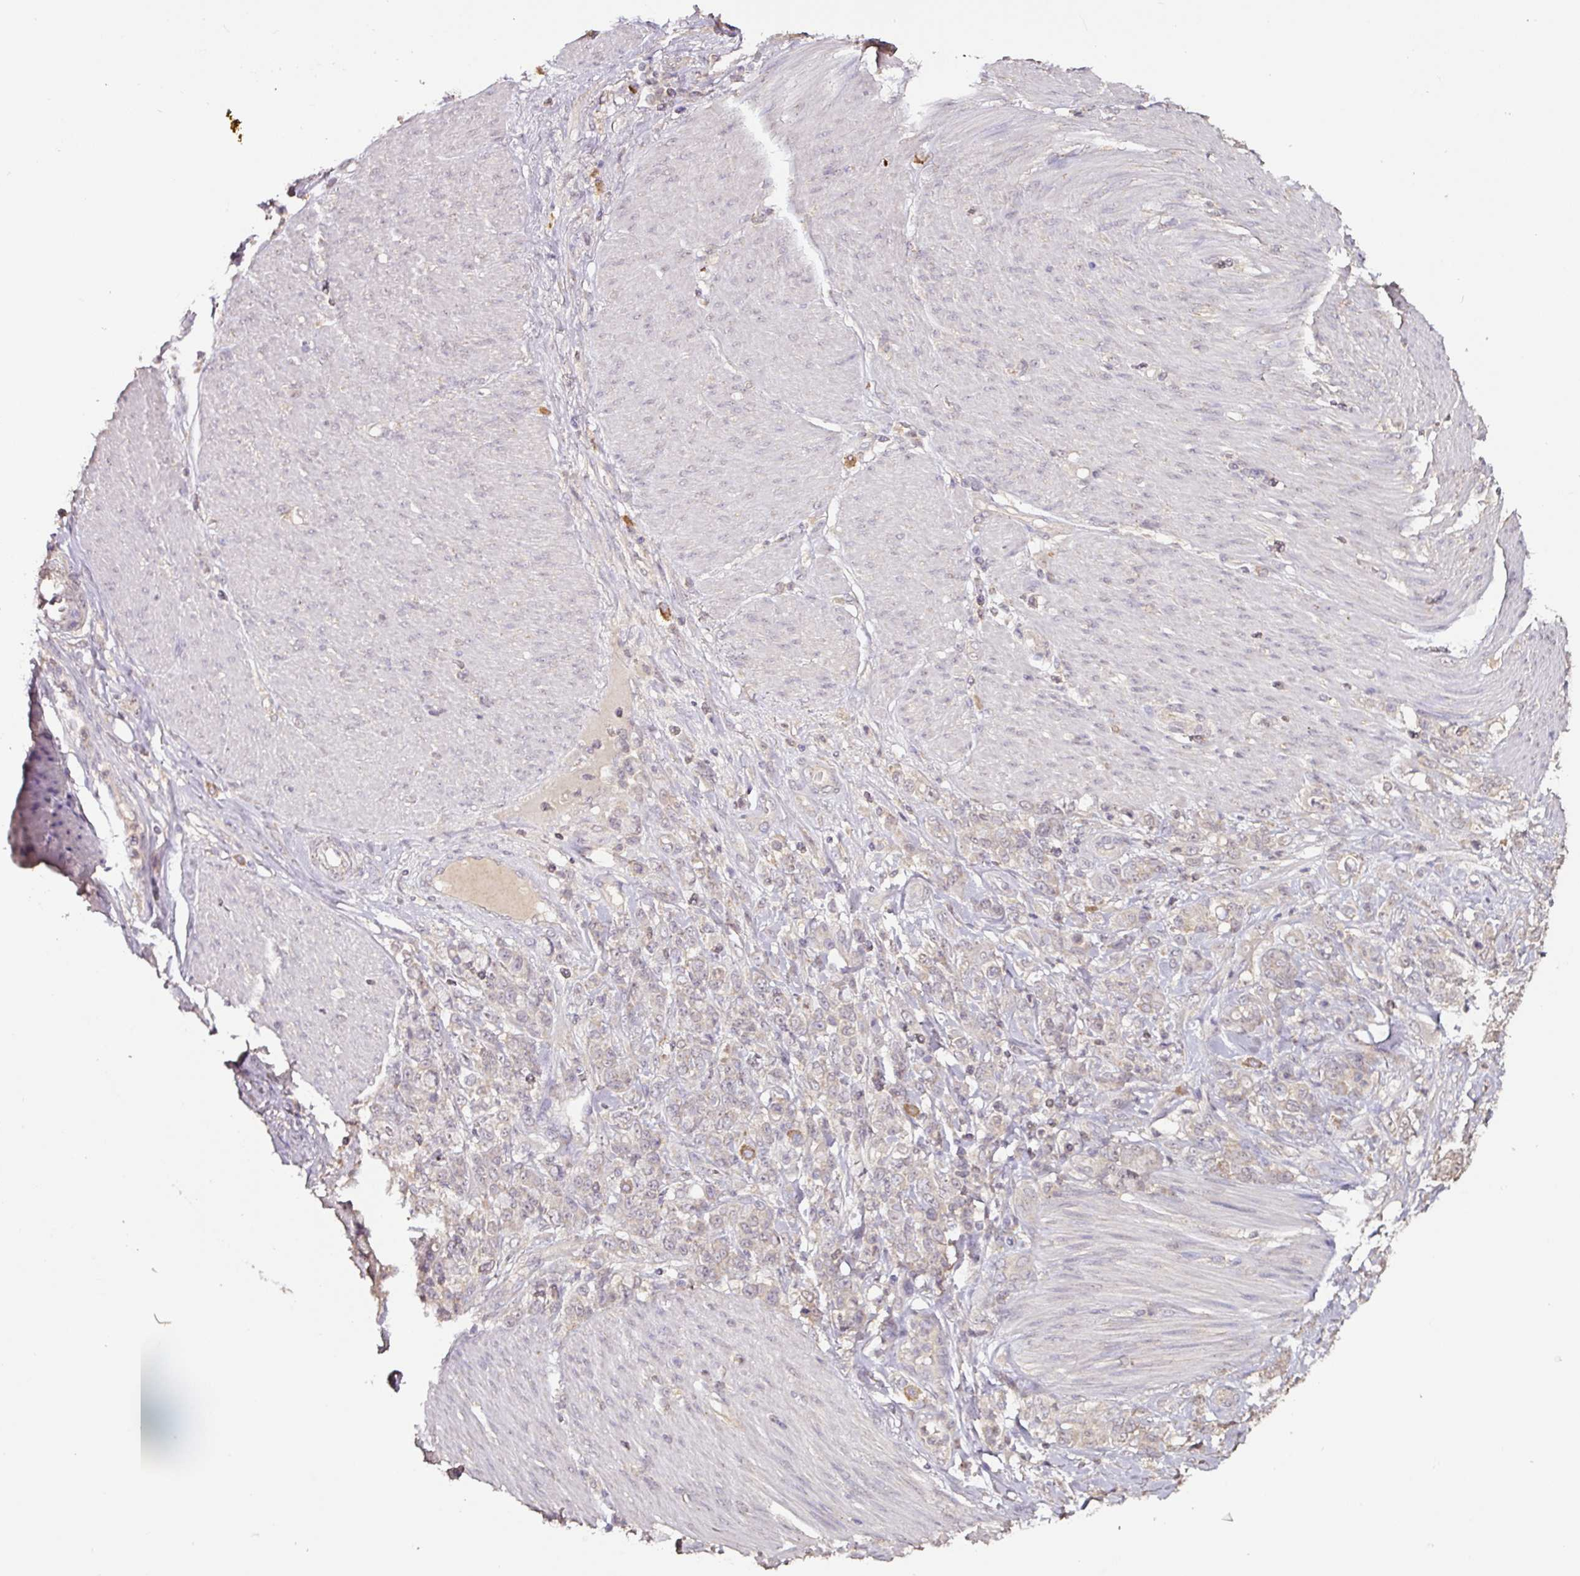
{"staining": {"intensity": "negative", "quantity": "none", "location": "none"}, "tissue": "stomach cancer", "cell_type": "Tumor cells", "image_type": "cancer", "snomed": [{"axis": "morphology", "description": "Adenocarcinoma, NOS"}, {"axis": "topography", "description": "Stomach"}], "caption": "Immunohistochemistry (IHC) image of human stomach cancer stained for a protein (brown), which displays no staining in tumor cells.", "gene": "RPL38", "patient": {"sex": "female", "age": 79}}